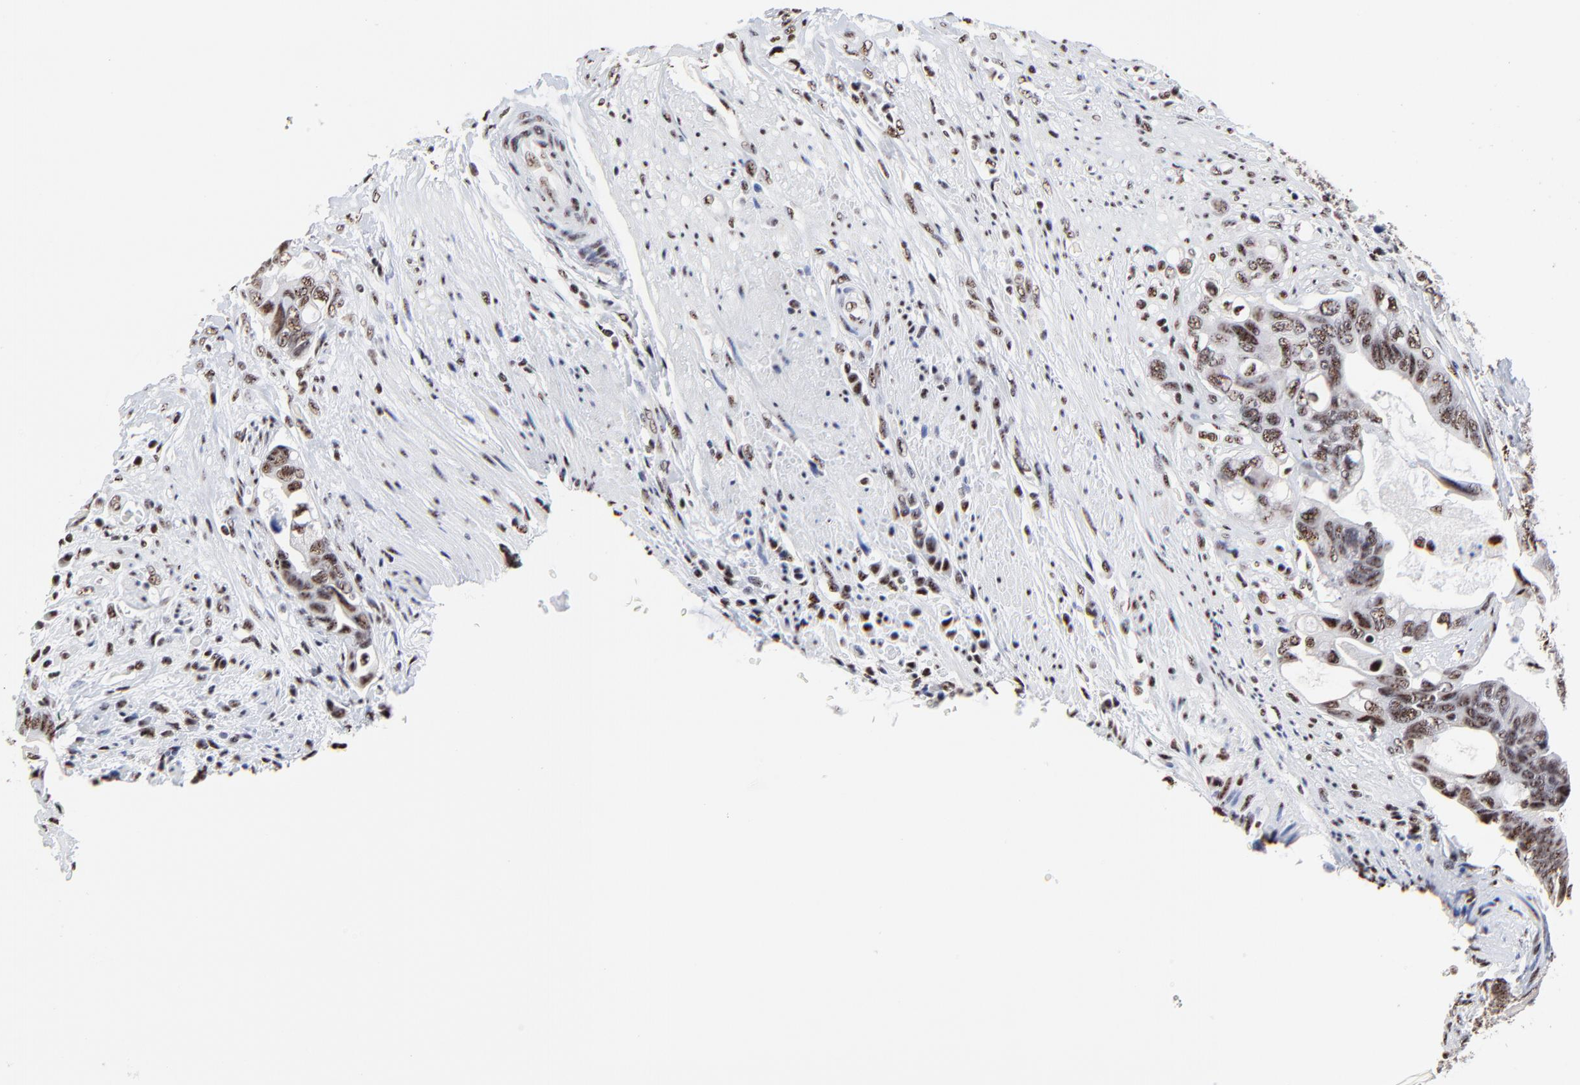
{"staining": {"intensity": "weak", "quantity": "25%-75%", "location": "nuclear"}, "tissue": "colorectal cancer", "cell_type": "Tumor cells", "image_type": "cancer", "snomed": [{"axis": "morphology", "description": "Adenocarcinoma, NOS"}, {"axis": "topography", "description": "Rectum"}], "caption": "Weak nuclear protein expression is seen in about 25%-75% of tumor cells in colorectal cancer.", "gene": "MBD4", "patient": {"sex": "female", "age": 57}}